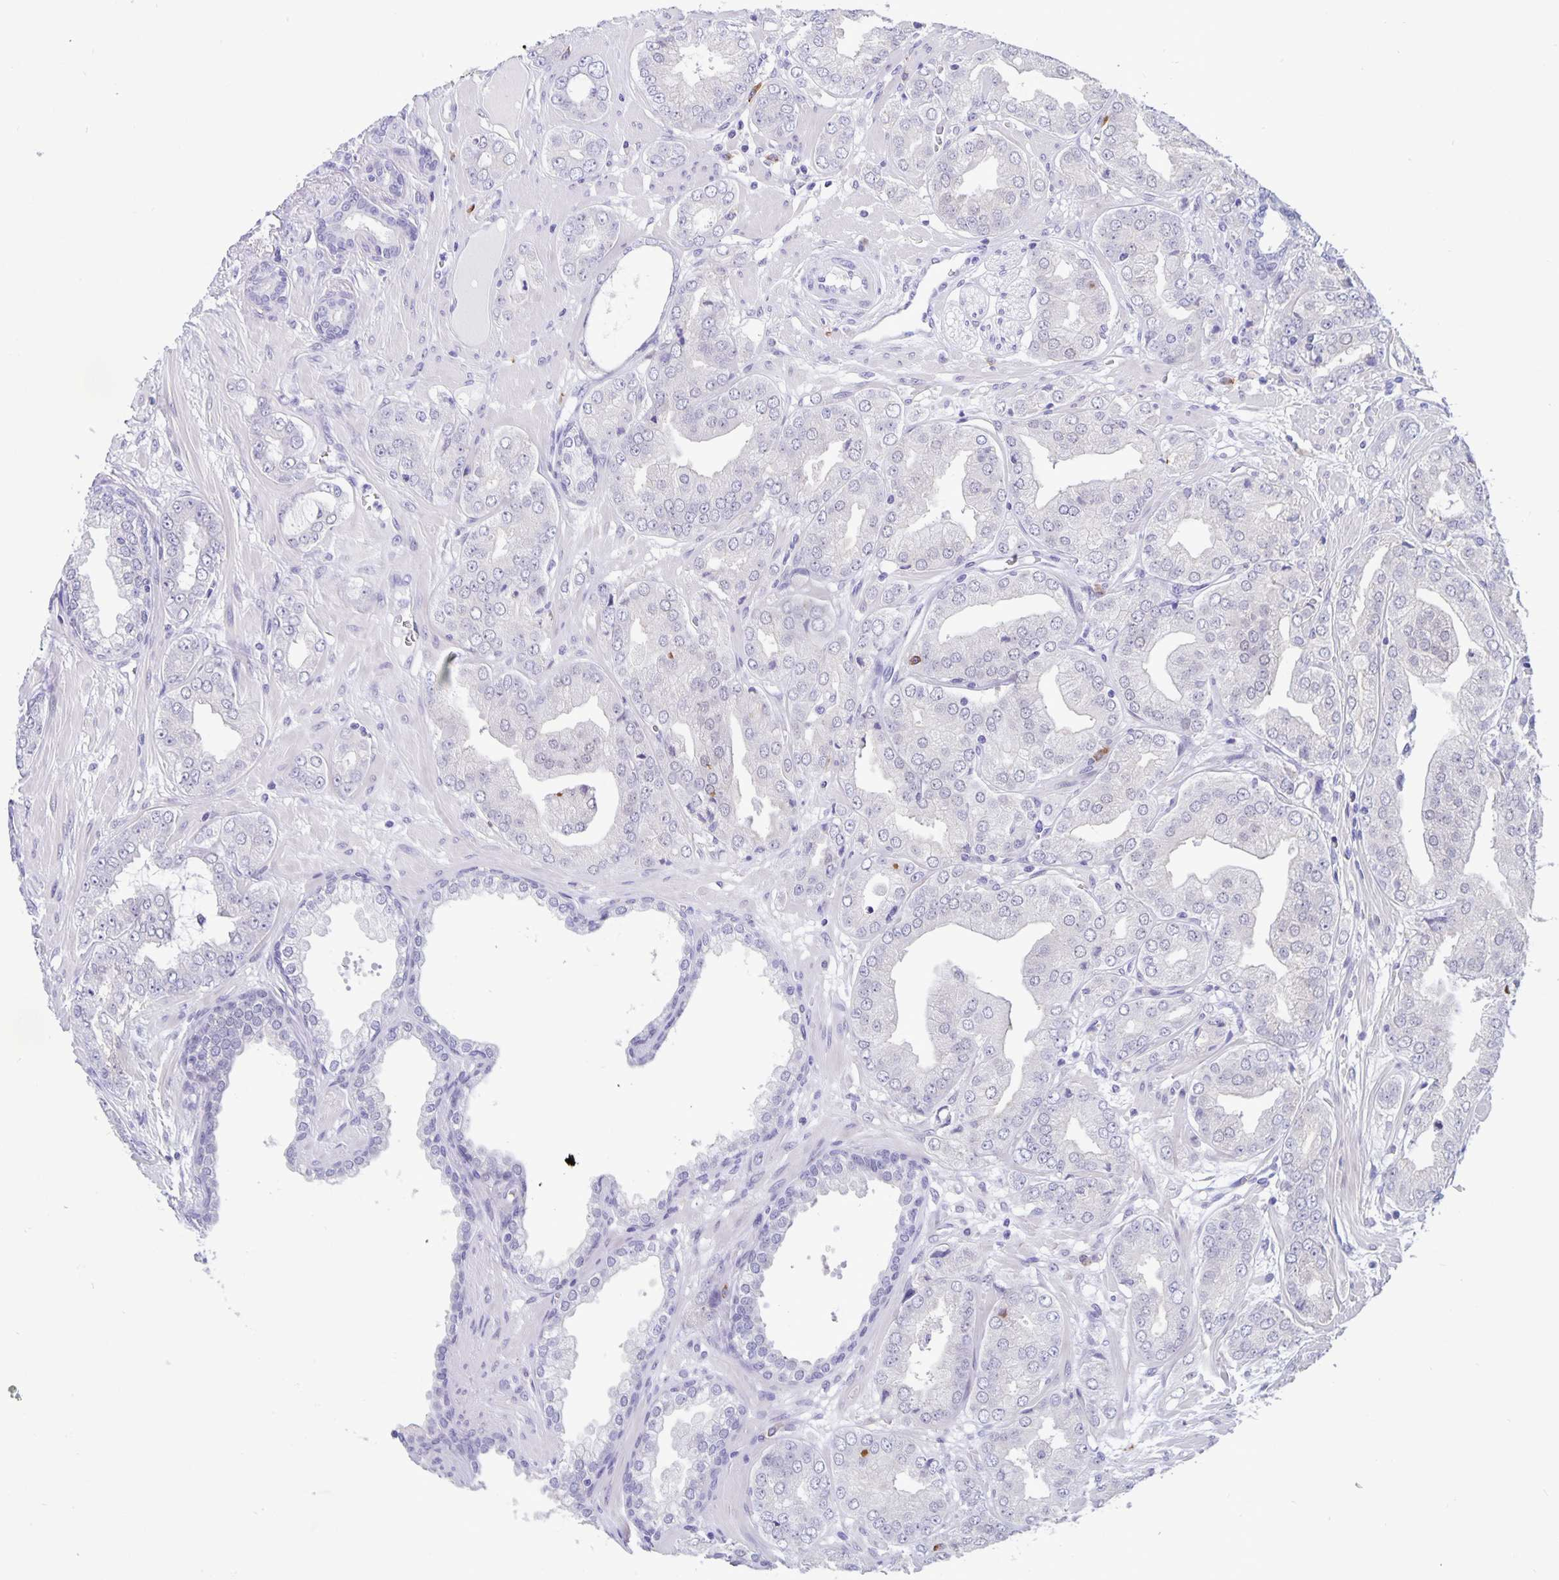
{"staining": {"intensity": "negative", "quantity": "none", "location": "none"}, "tissue": "prostate cancer", "cell_type": "Tumor cells", "image_type": "cancer", "snomed": [{"axis": "morphology", "description": "Adenocarcinoma, Low grade"}, {"axis": "topography", "description": "Prostate"}], "caption": "Low-grade adenocarcinoma (prostate) was stained to show a protein in brown. There is no significant staining in tumor cells. (Stains: DAB immunohistochemistry (IHC) with hematoxylin counter stain, Microscopy: brightfield microscopy at high magnification).", "gene": "ERMN", "patient": {"sex": "male", "age": 60}}